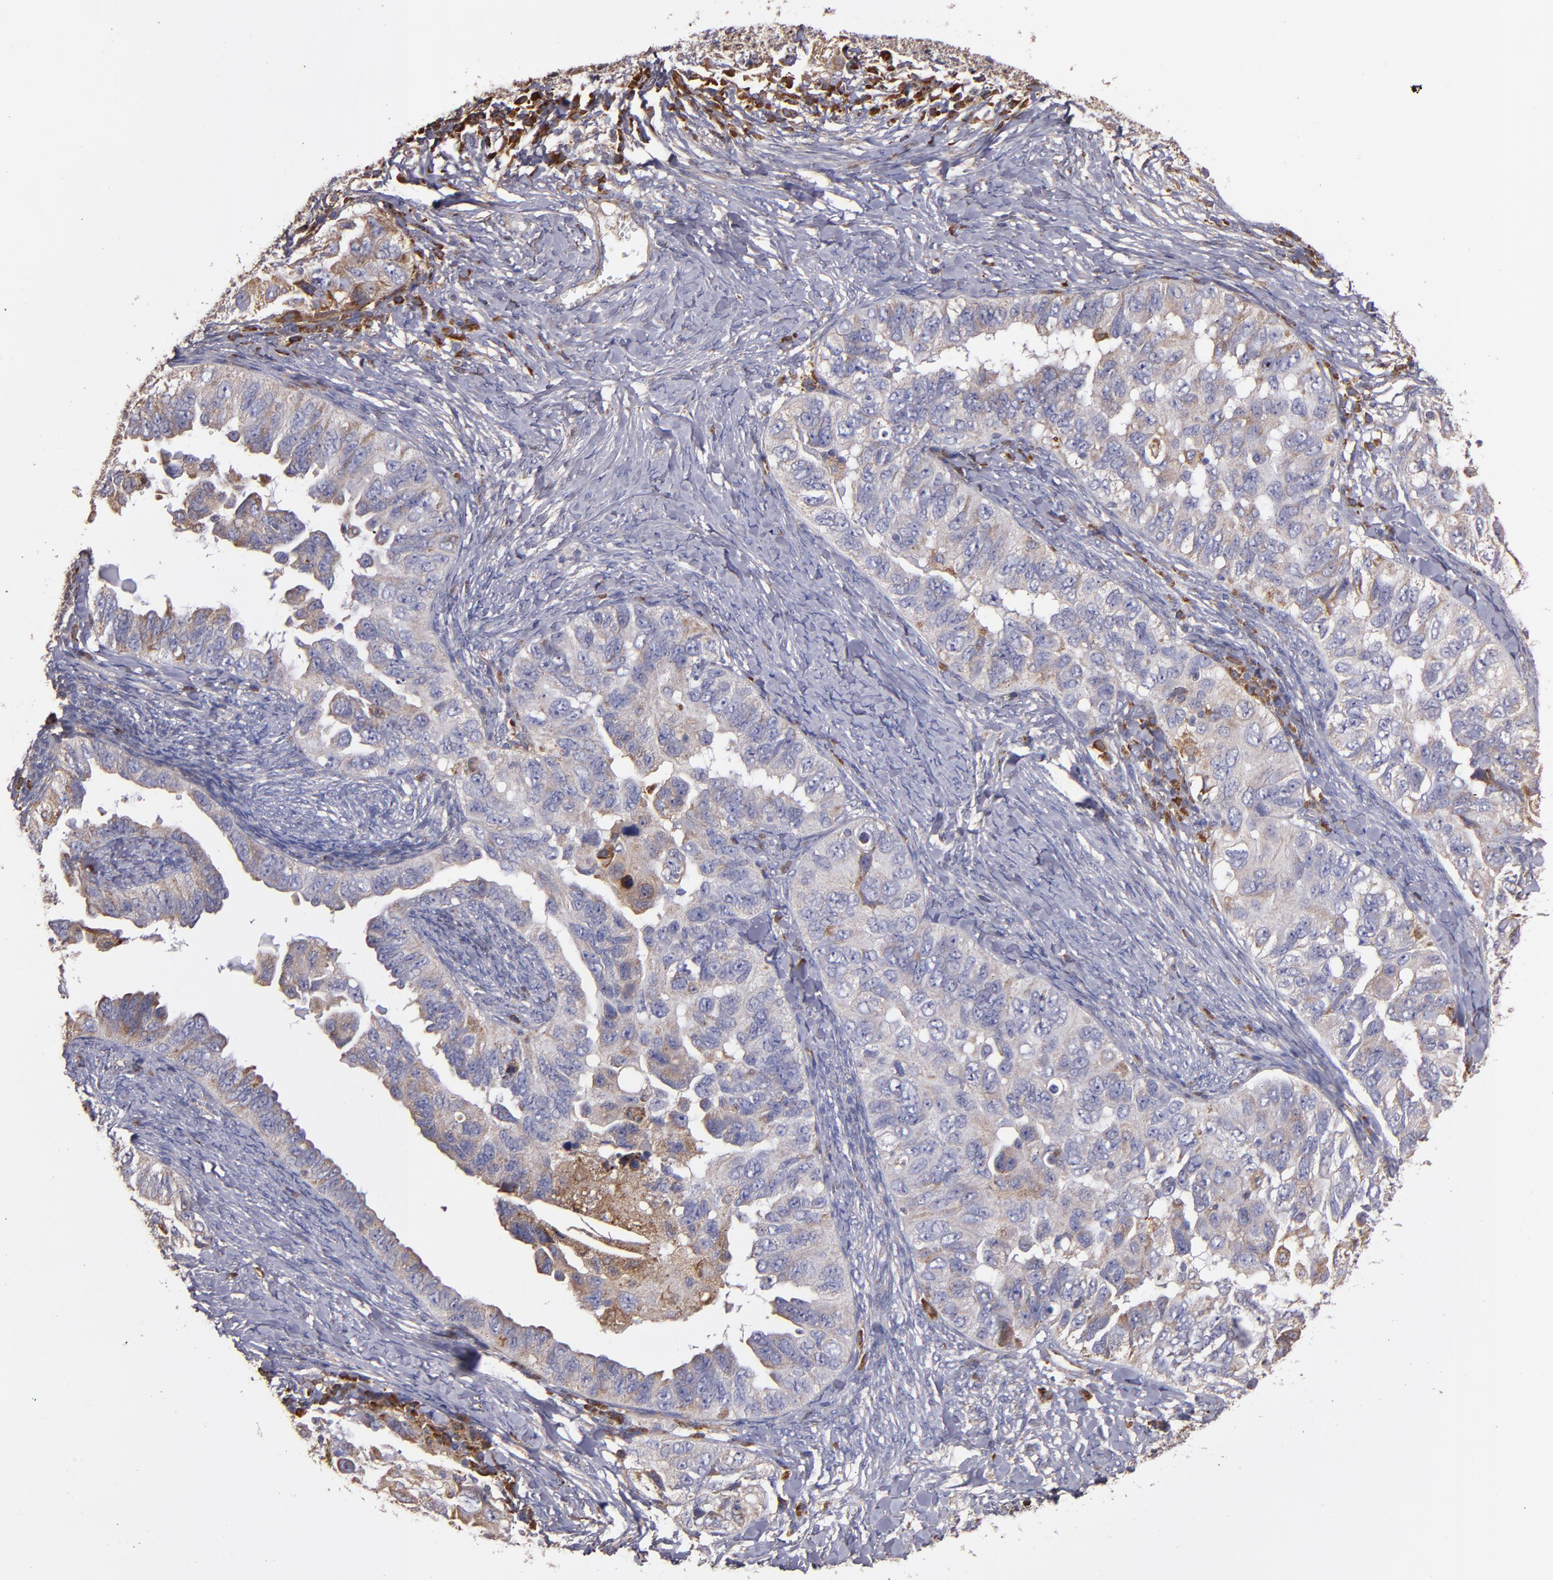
{"staining": {"intensity": "weak", "quantity": ">75%", "location": "cytoplasmic/membranous"}, "tissue": "ovarian cancer", "cell_type": "Tumor cells", "image_type": "cancer", "snomed": [{"axis": "morphology", "description": "Cystadenocarcinoma, serous, NOS"}, {"axis": "topography", "description": "Ovary"}], "caption": "This is an image of immunohistochemistry staining of ovarian serous cystadenocarcinoma, which shows weak staining in the cytoplasmic/membranous of tumor cells.", "gene": "IFIH1", "patient": {"sex": "female", "age": 82}}